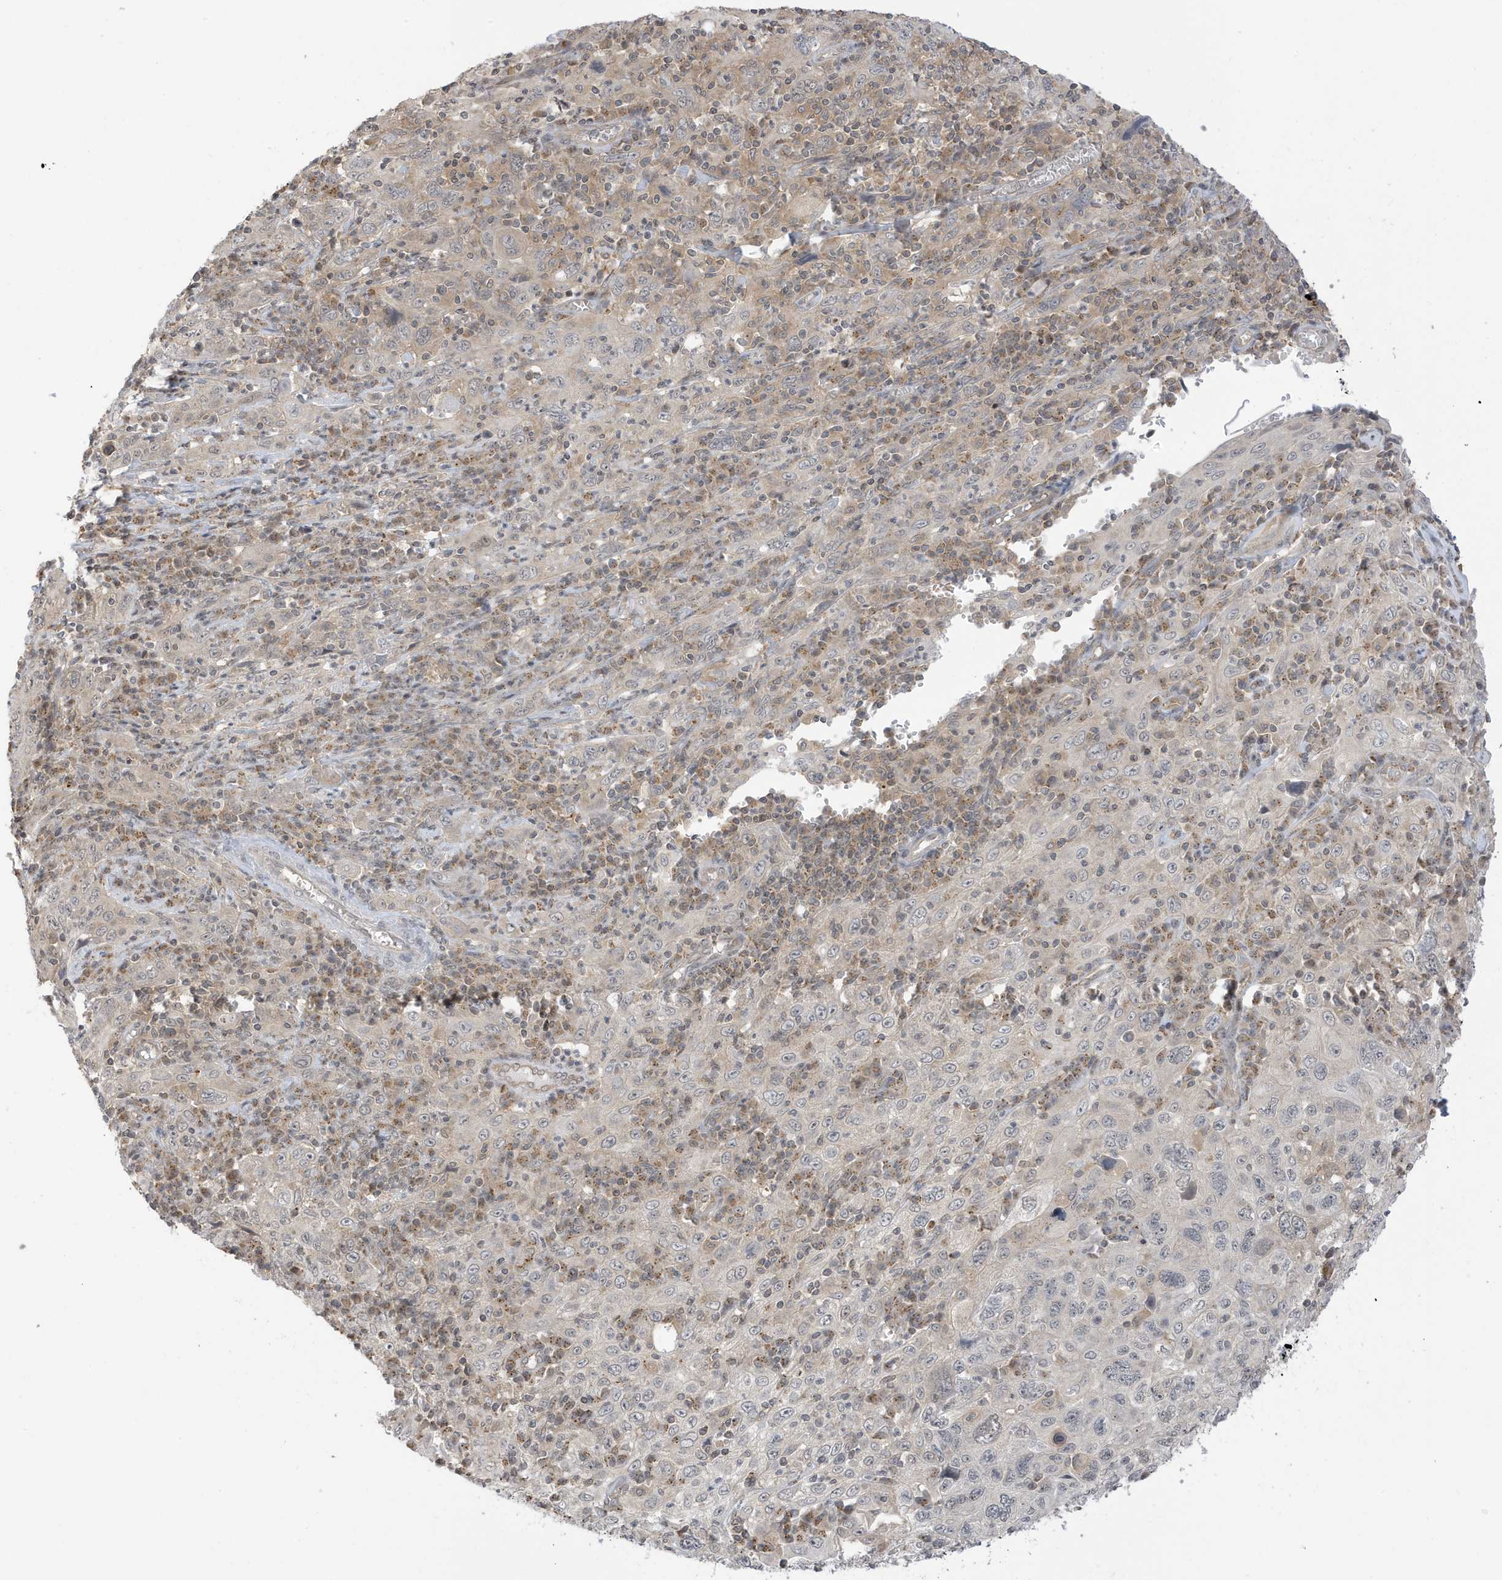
{"staining": {"intensity": "weak", "quantity": "25%-75%", "location": "cytoplasmic/membranous"}, "tissue": "cervical cancer", "cell_type": "Tumor cells", "image_type": "cancer", "snomed": [{"axis": "morphology", "description": "Squamous cell carcinoma, NOS"}, {"axis": "topography", "description": "Cervix"}], "caption": "IHC image of human cervical squamous cell carcinoma stained for a protein (brown), which demonstrates low levels of weak cytoplasmic/membranous staining in about 25%-75% of tumor cells.", "gene": "TAB3", "patient": {"sex": "female", "age": 46}}